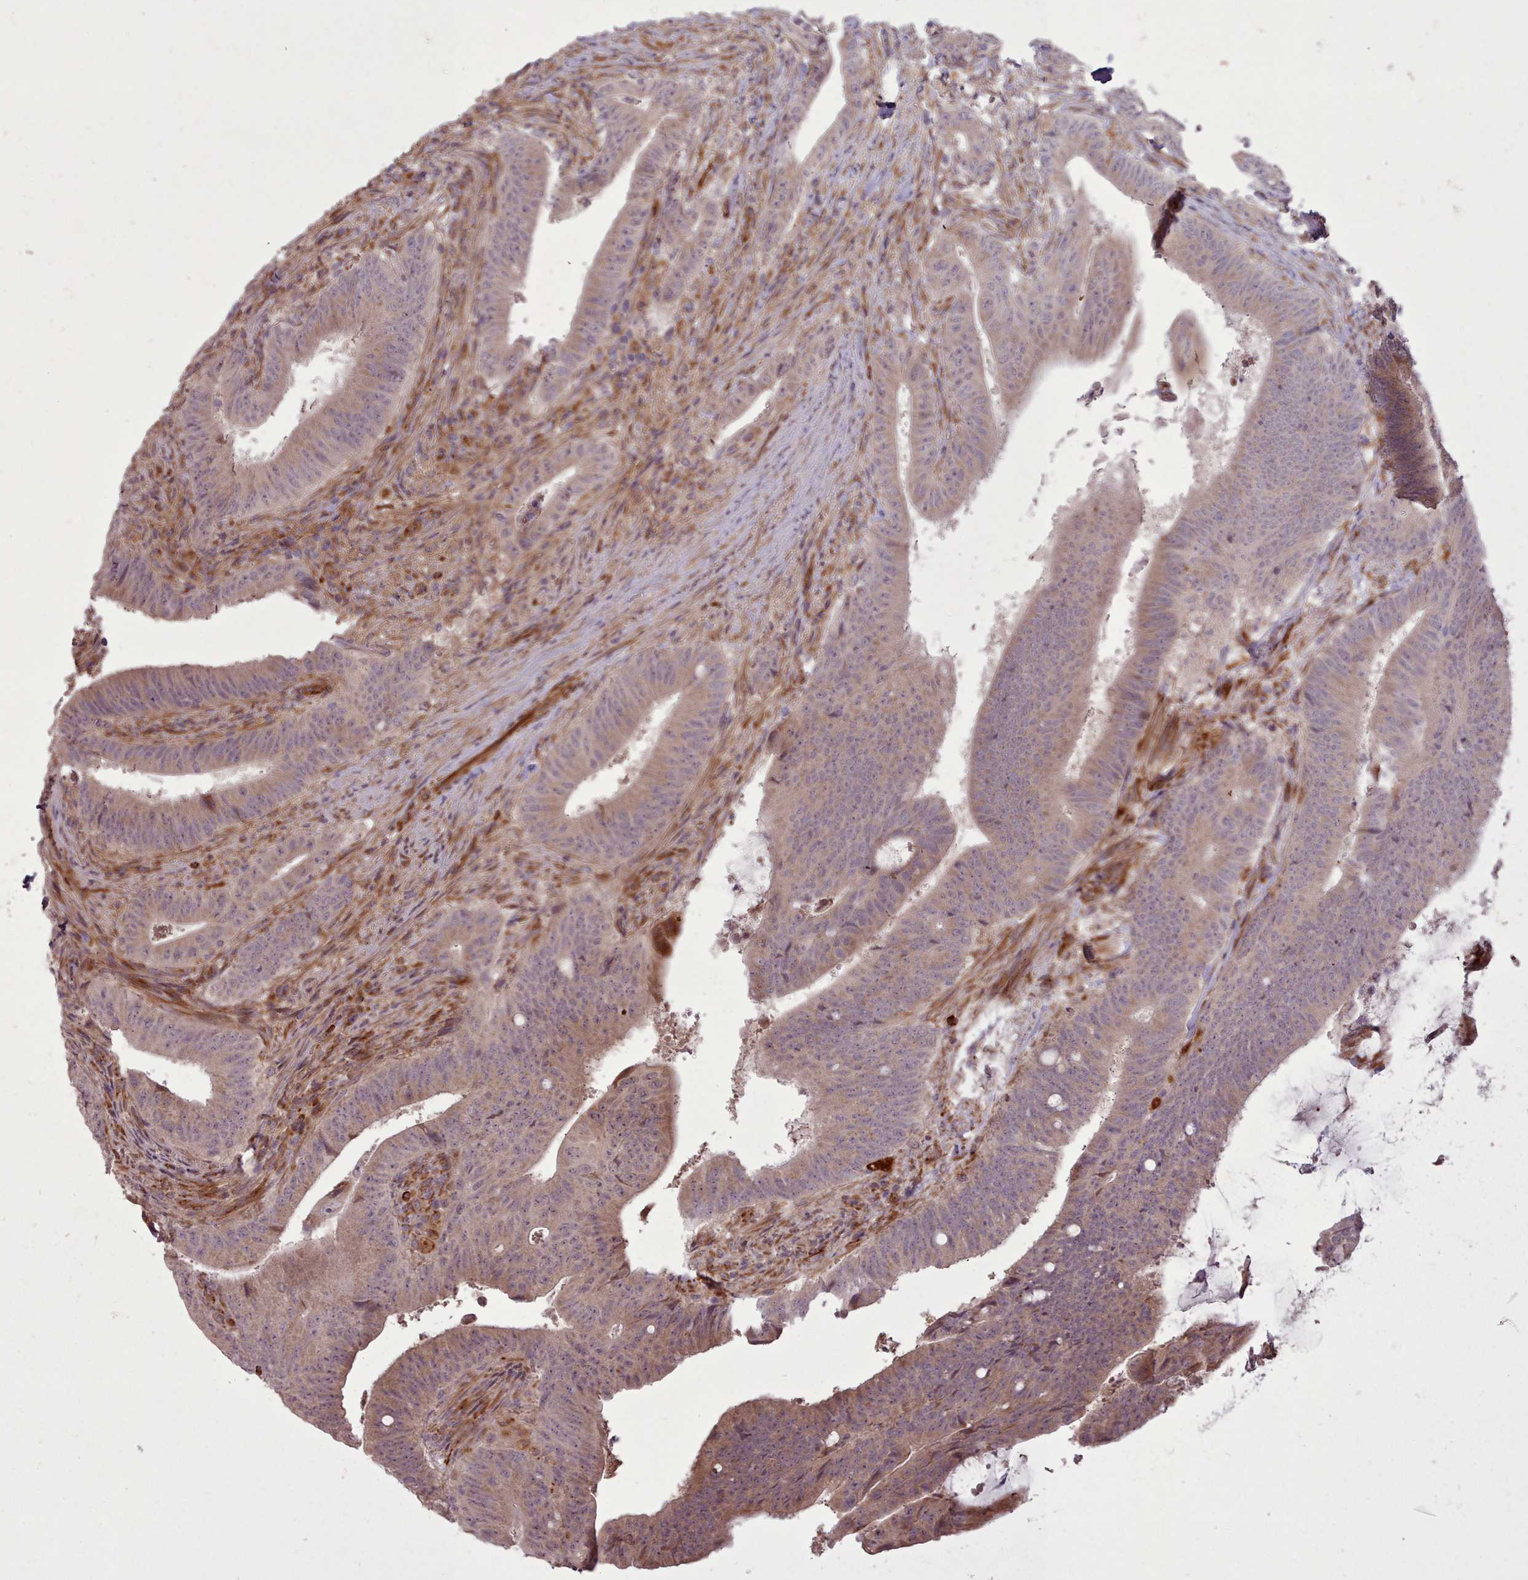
{"staining": {"intensity": "weak", "quantity": ">75%", "location": "cytoplasmic/membranous"}, "tissue": "colorectal cancer", "cell_type": "Tumor cells", "image_type": "cancer", "snomed": [{"axis": "morphology", "description": "Adenocarcinoma, NOS"}, {"axis": "topography", "description": "Colon"}], "caption": "The histopathology image exhibits immunohistochemical staining of colorectal cancer (adenocarcinoma). There is weak cytoplasmic/membranous positivity is present in about >75% of tumor cells.", "gene": "GBGT1", "patient": {"sex": "female", "age": 43}}